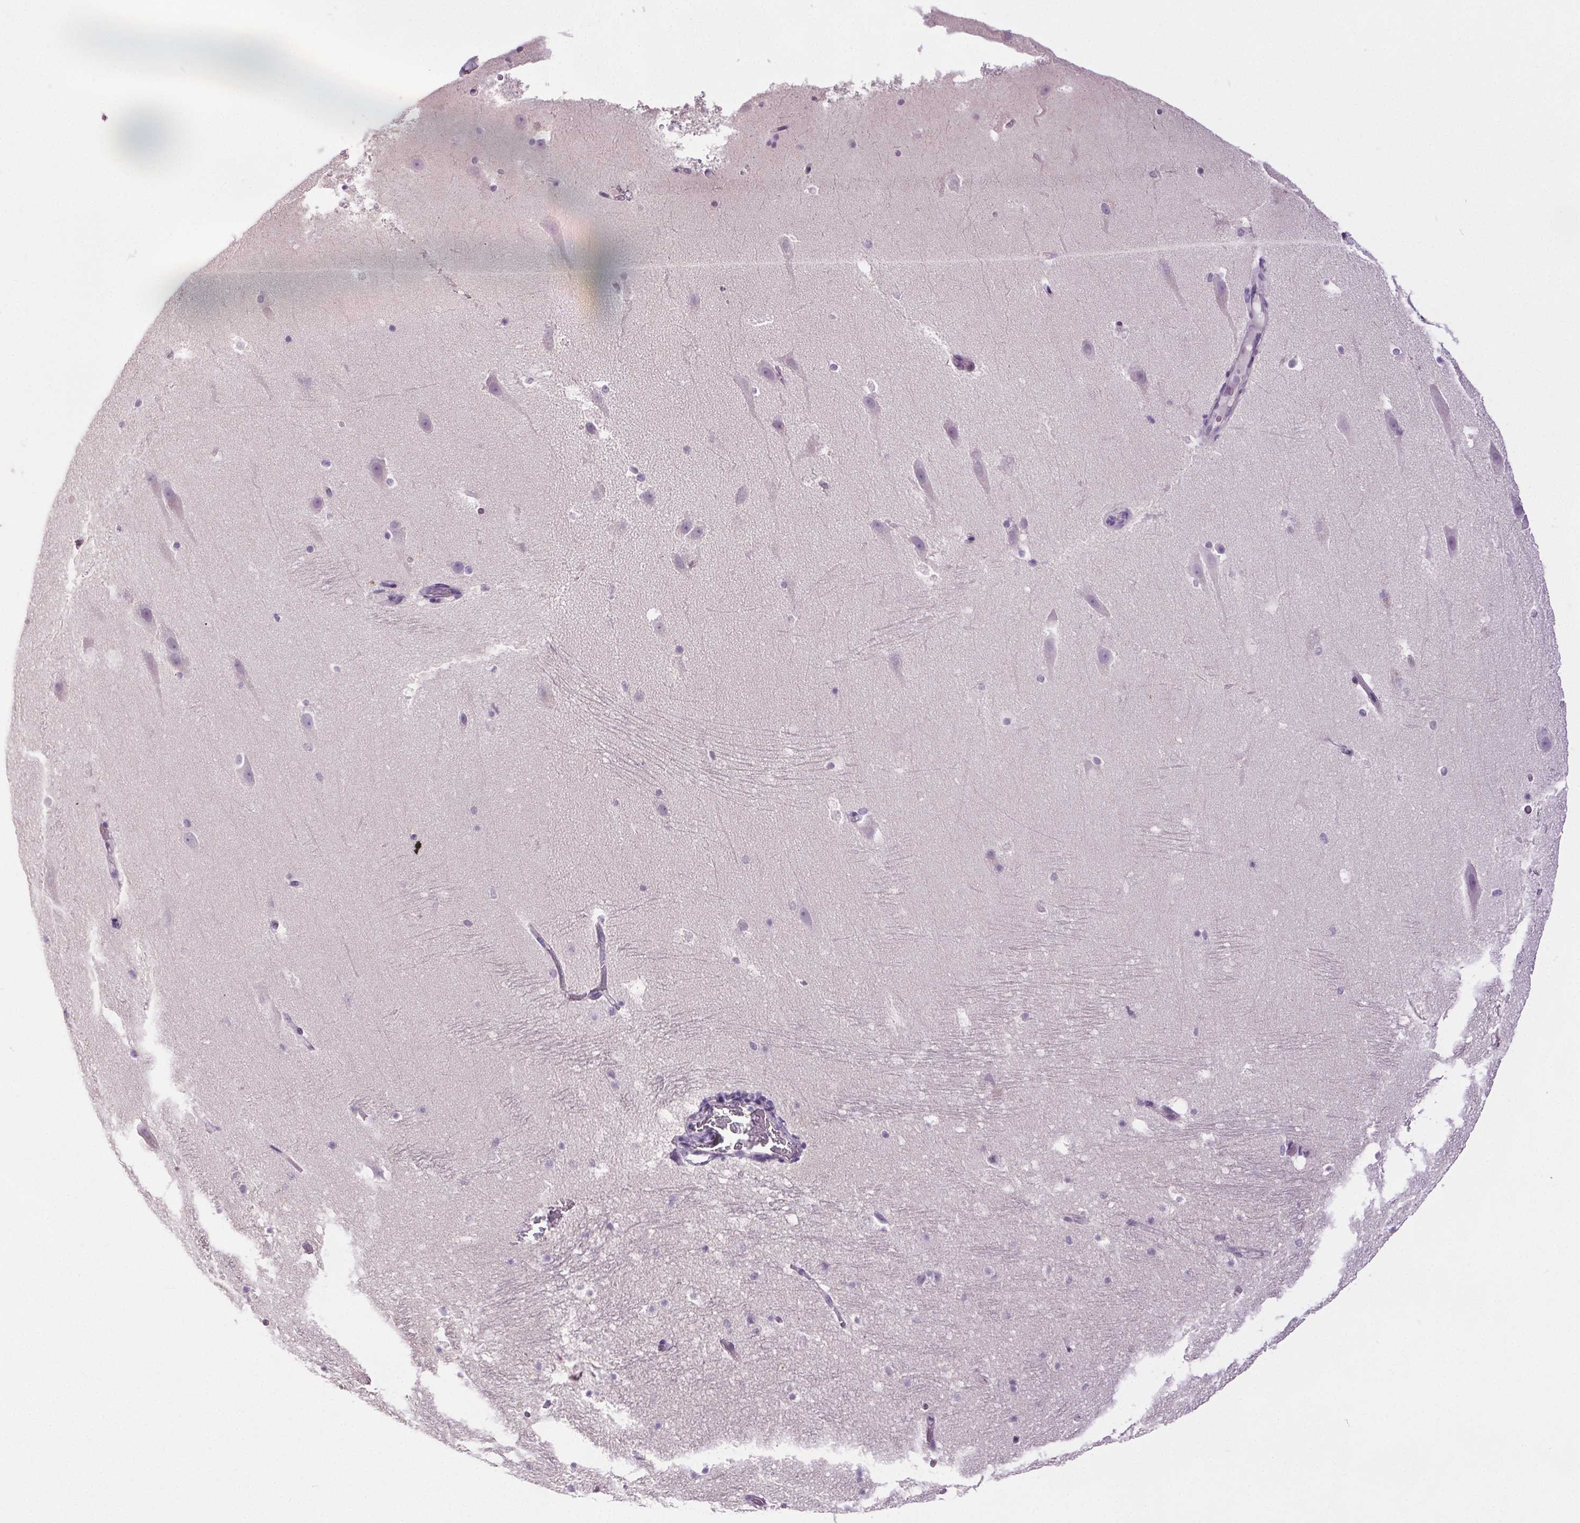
{"staining": {"intensity": "negative", "quantity": "none", "location": "none"}, "tissue": "hippocampus", "cell_type": "Glial cells", "image_type": "normal", "snomed": [{"axis": "morphology", "description": "Normal tissue, NOS"}, {"axis": "topography", "description": "Hippocampus"}], "caption": "Immunohistochemistry (IHC) micrograph of benign hippocampus: hippocampus stained with DAB (3,3'-diaminobenzidine) demonstrates no significant protein staining in glial cells.", "gene": "GPIHBP1", "patient": {"sex": "male", "age": 26}}